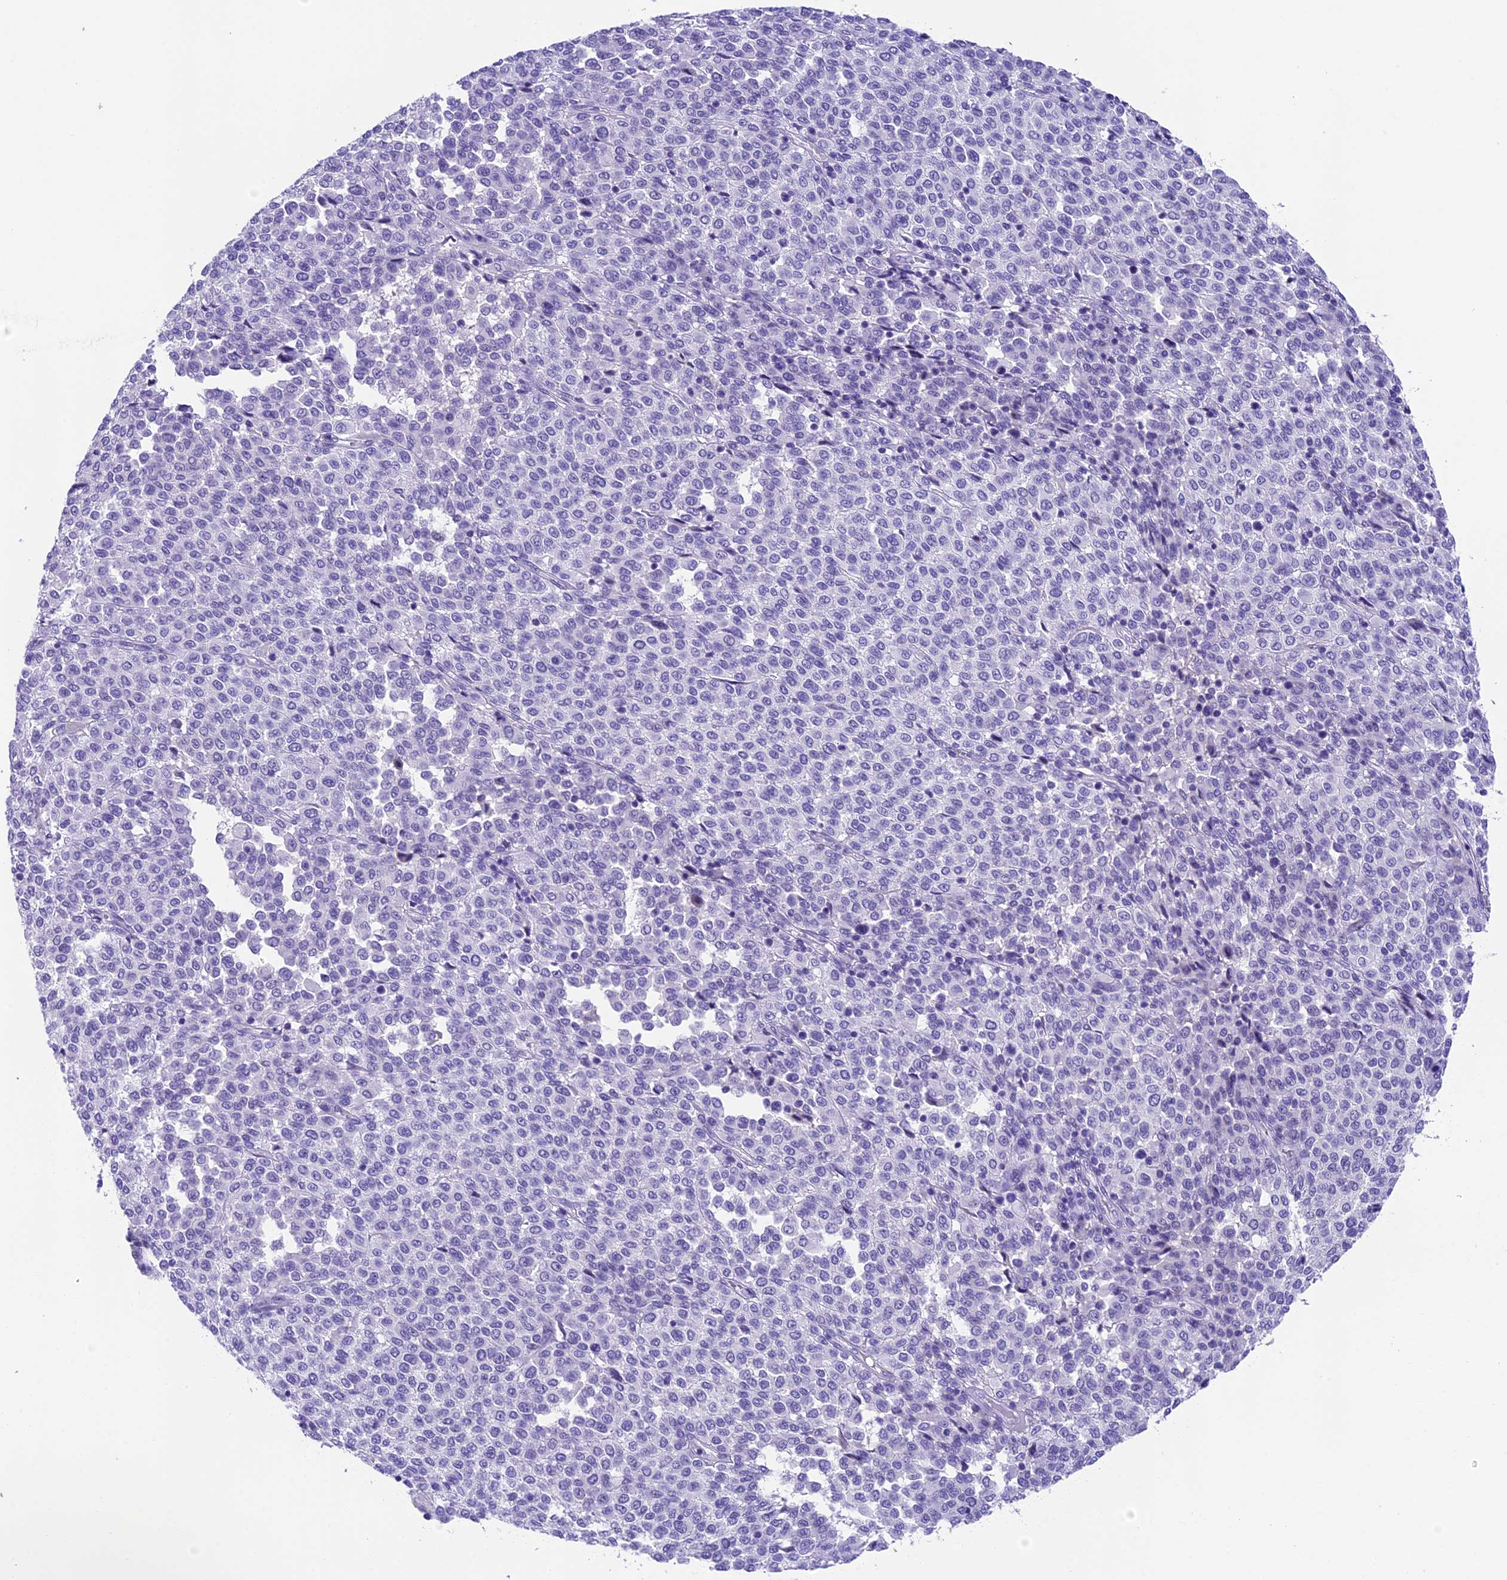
{"staining": {"intensity": "negative", "quantity": "none", "location": "none"}, "tissue": "melanoma", "cell_type": "Tumor cells", "image_type": "cancer", "snomed": [{"axis": "morphology", "description": "Malignant melanoma, Metastatic site"}, {"axis": "topography", "description": "Pancreas"}], "caption": "The image reveals no staining of tumor cells in melanoma.", "gene": "PRR15", "patient": {"sex": "female", "age": 30}}